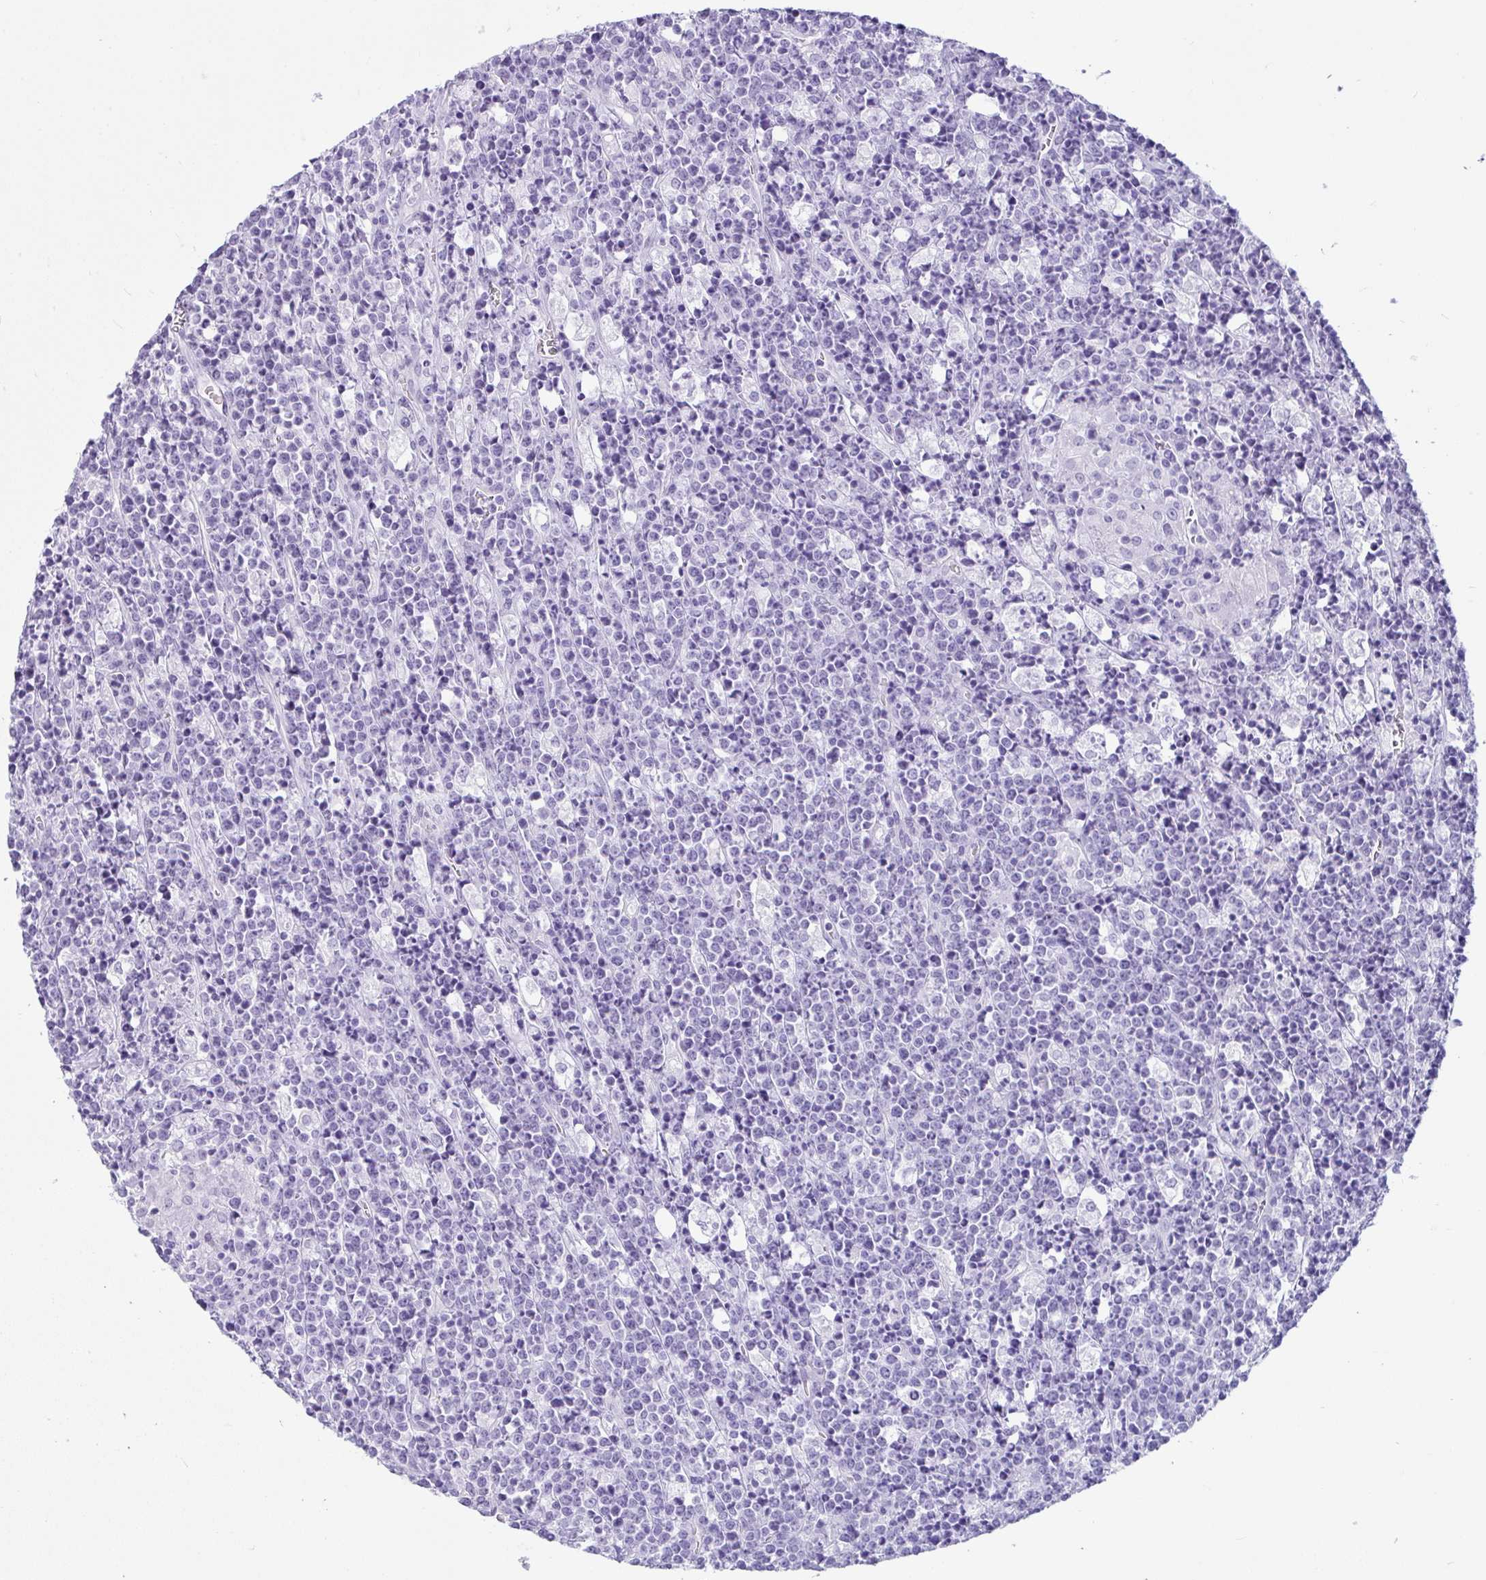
{"staining": {"intensity": "negative", "quantity": "none", "location": "none"}, "tissue": "lymphoma", "cell_type": "Tumor cells", "image_type": "cancer", "snomed": [{"axis": "morphology", "description": "Malignant lymphoma, non-Hodgkin's type, High grade"}, {"axis": "topography", "description": "Ovary"}], "caption": "Immunohistochemistry of human malignant lymphoma, non-Hodgkin's type (high-grade) displays no positivity in tumor cells. (IHC, brightfield microscopy, high magnification).", "gene": "RASL10A", "patient": {"sex": "female", "age": 56}}